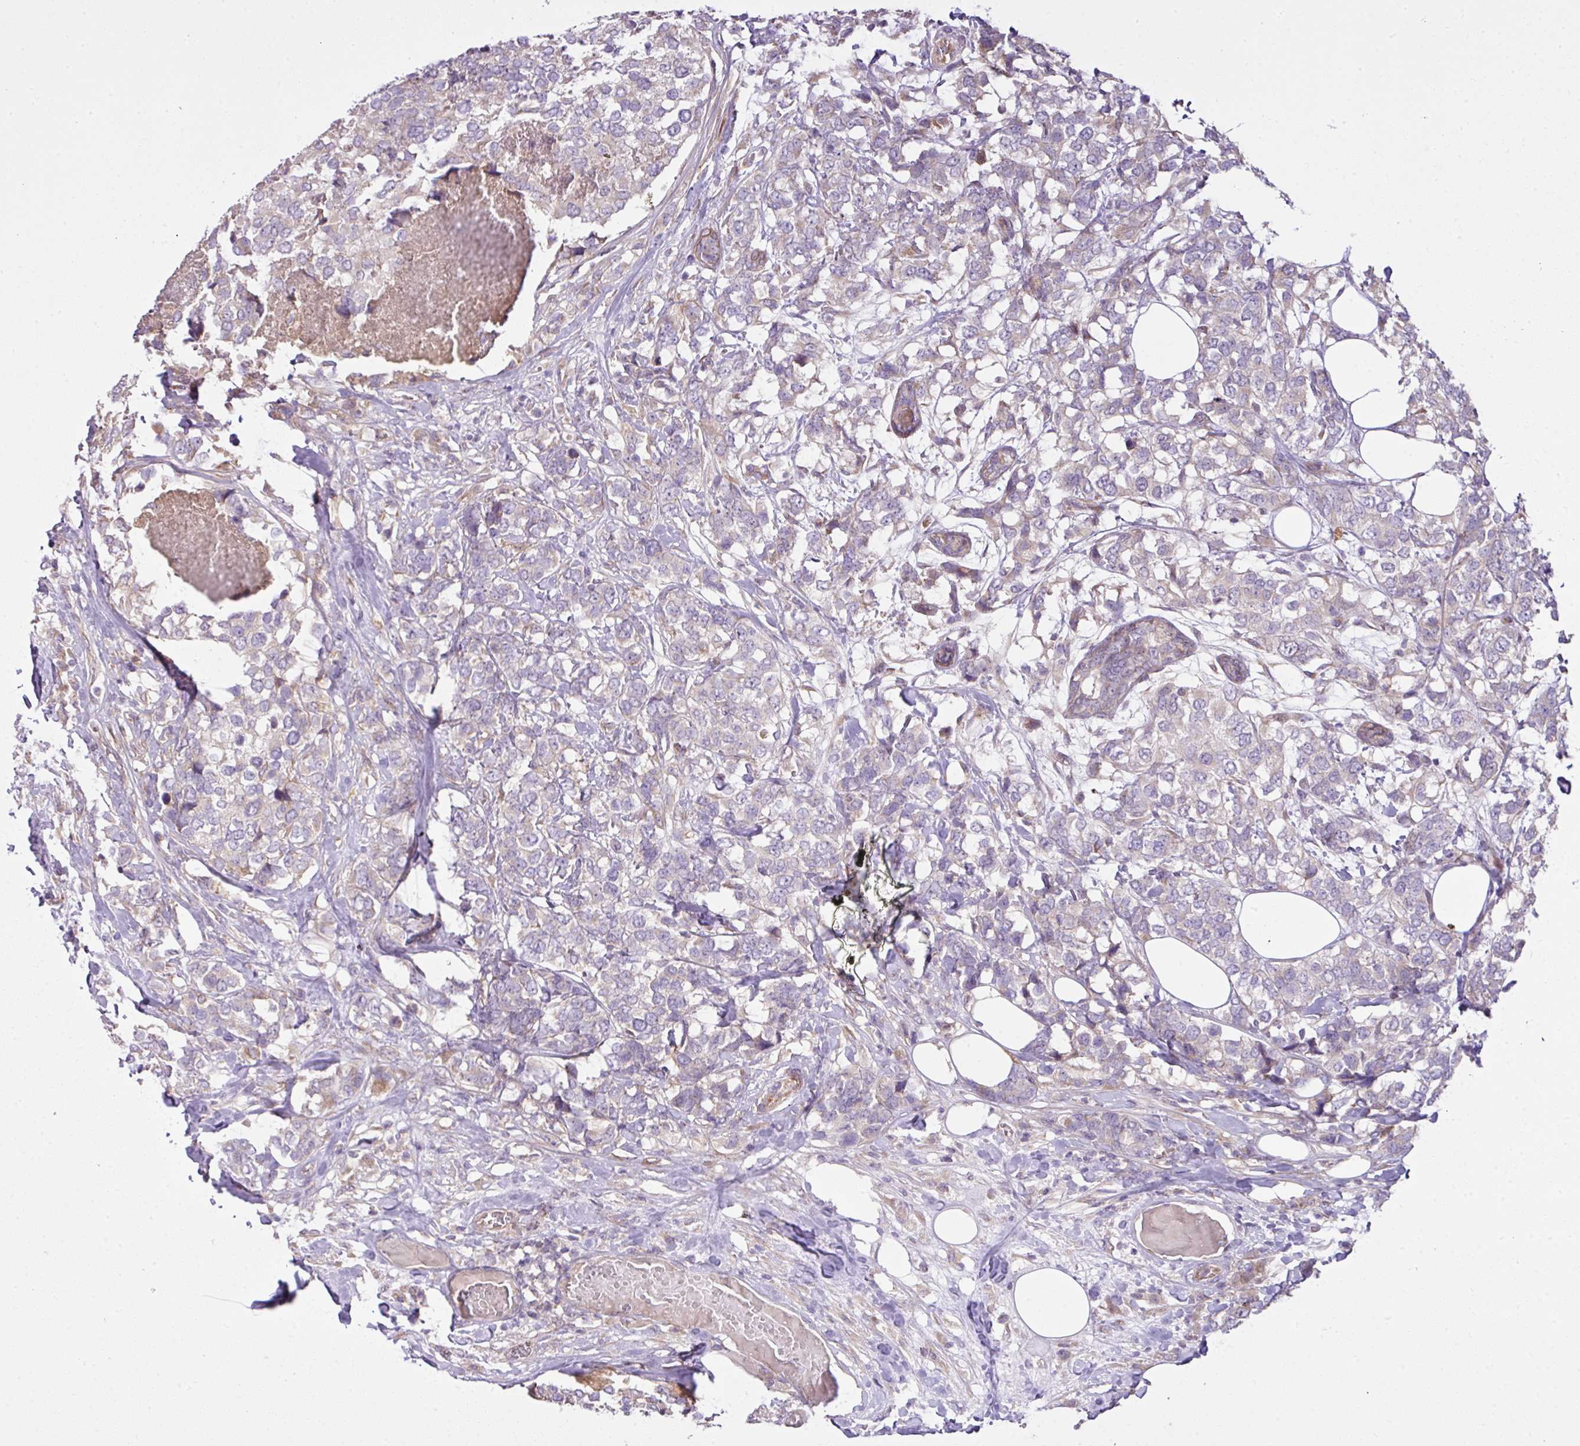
{"staining": {"intensity": "negative", "quantity": "none", "location": "none"}, "tissue": "breast cancer", "cell_type": "Tumor cells", "image_type": "cancer", "snomed": [{"axis": "morphology", "description": "Lobular carcinoma"}, {"axis": "topography", "description": "Breast"}], "caption": "Image shows no significant protein positivity in tumor cells of breast cancer.", "gene": "COX18", "patient": {"sex": "female", "age": 59}}